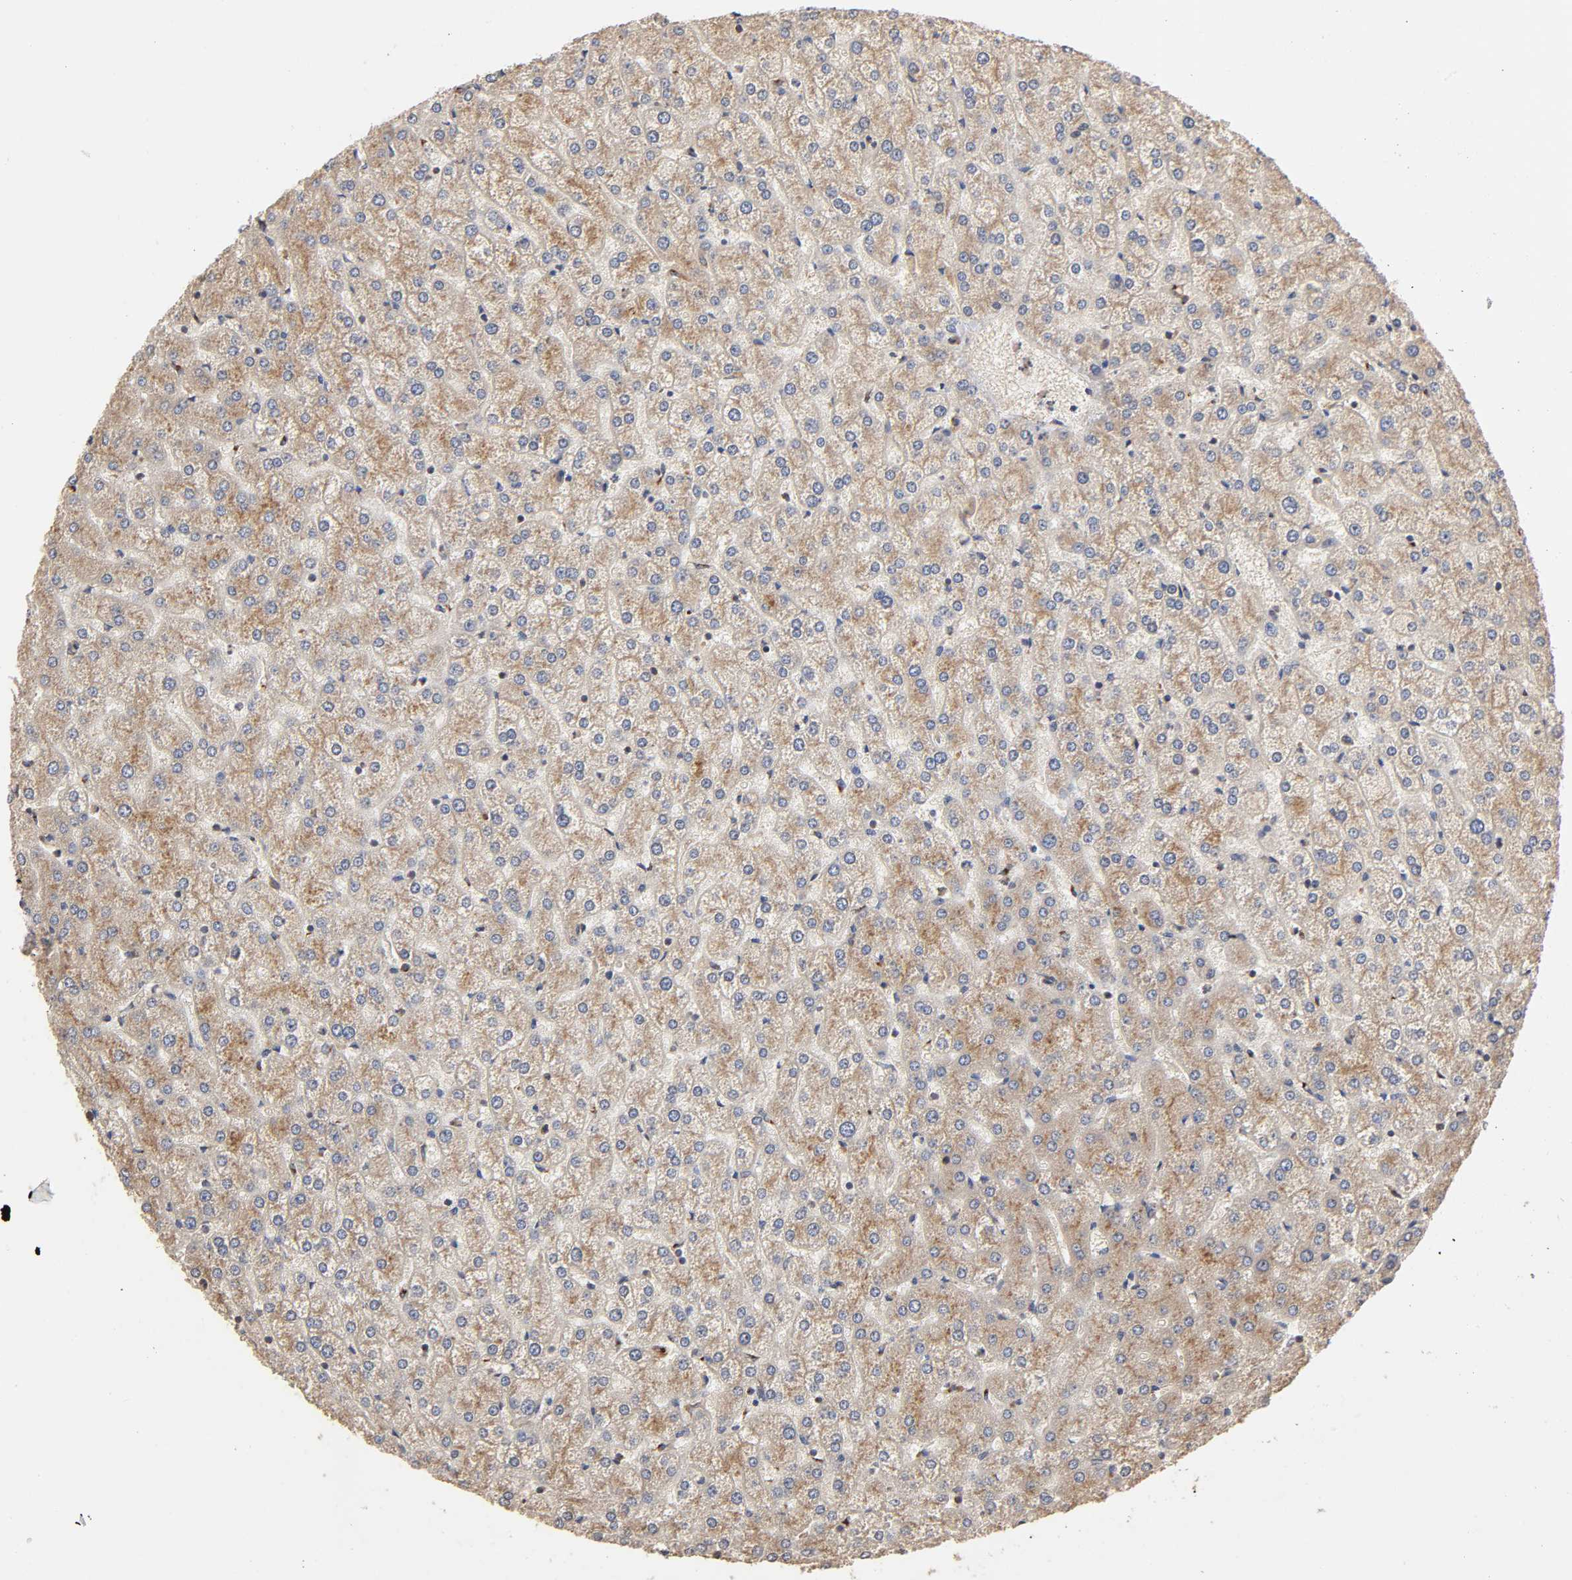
{"staining": {"intensity": "moderate", "quantity": ">75%", "location": "cytoplasmic/membranous"}, "tissue": "liver", "cell_type": "Cholangiocytes", "image_type": "normal", "snomed": [{"axis": "morphology", "description": "Normal tissue, NOS"}, {"axis": "topography", "description": "Liver"}], "caption": "Immunohistochemistry staining of unremarkable liver, which reveals medium levels of moderate cytoplasmic/membranous positivity in about >75% of cholangiocytes indicating moderate cytoplasmic/membranous protein expression. The staining was performed using DAB (3,3'-diaminobenzidine) (brown) for protein detection and nuclei were counterstained in hematoxylin (blue).", "gene": "GNPTG", "patient": {"sex": "female", "age": 32}}